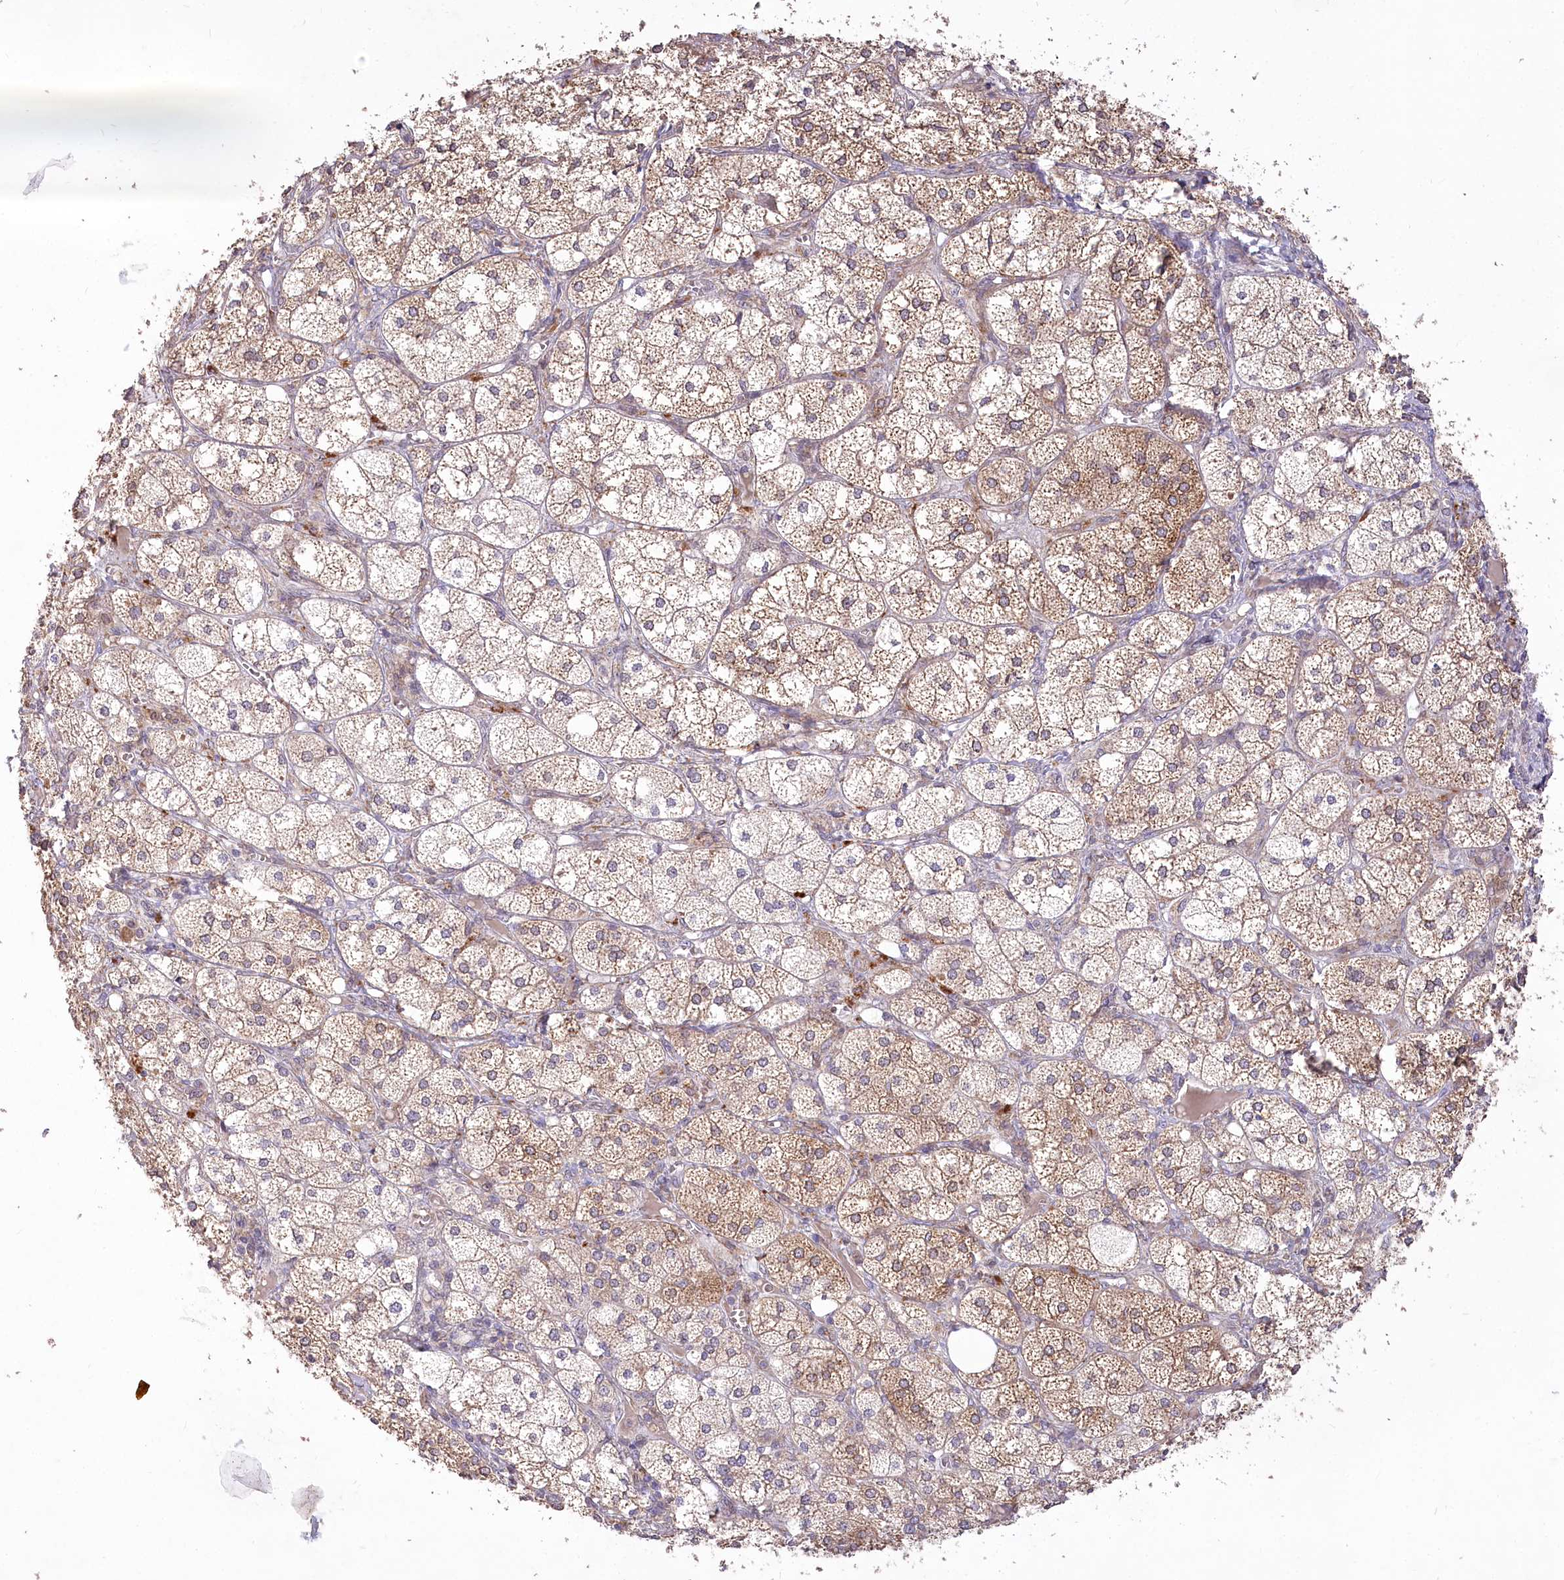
{"staining": {"intensity": "moderate", "quantity": ">75%", "location": "cytoplasmic/membranous"}, "tissue": "adrenal gland", "cell_type": "Glandular cells", "image_type": "normal", "snomed": [{"axis": "morphology", "description": "Normal tissue, NOS"}, {"axis": "topography", "description": "Adrenal gland"}], "caption": "DAB (3,3'-diaminobenzidine) immunohistochemical staining of normal adrenal gland displays moderate cytoplasmic/membranous protein positivity in about >75% of glandular cells.", "gene": "STT3B", "patient": {"sex": "female", "age": 61}}